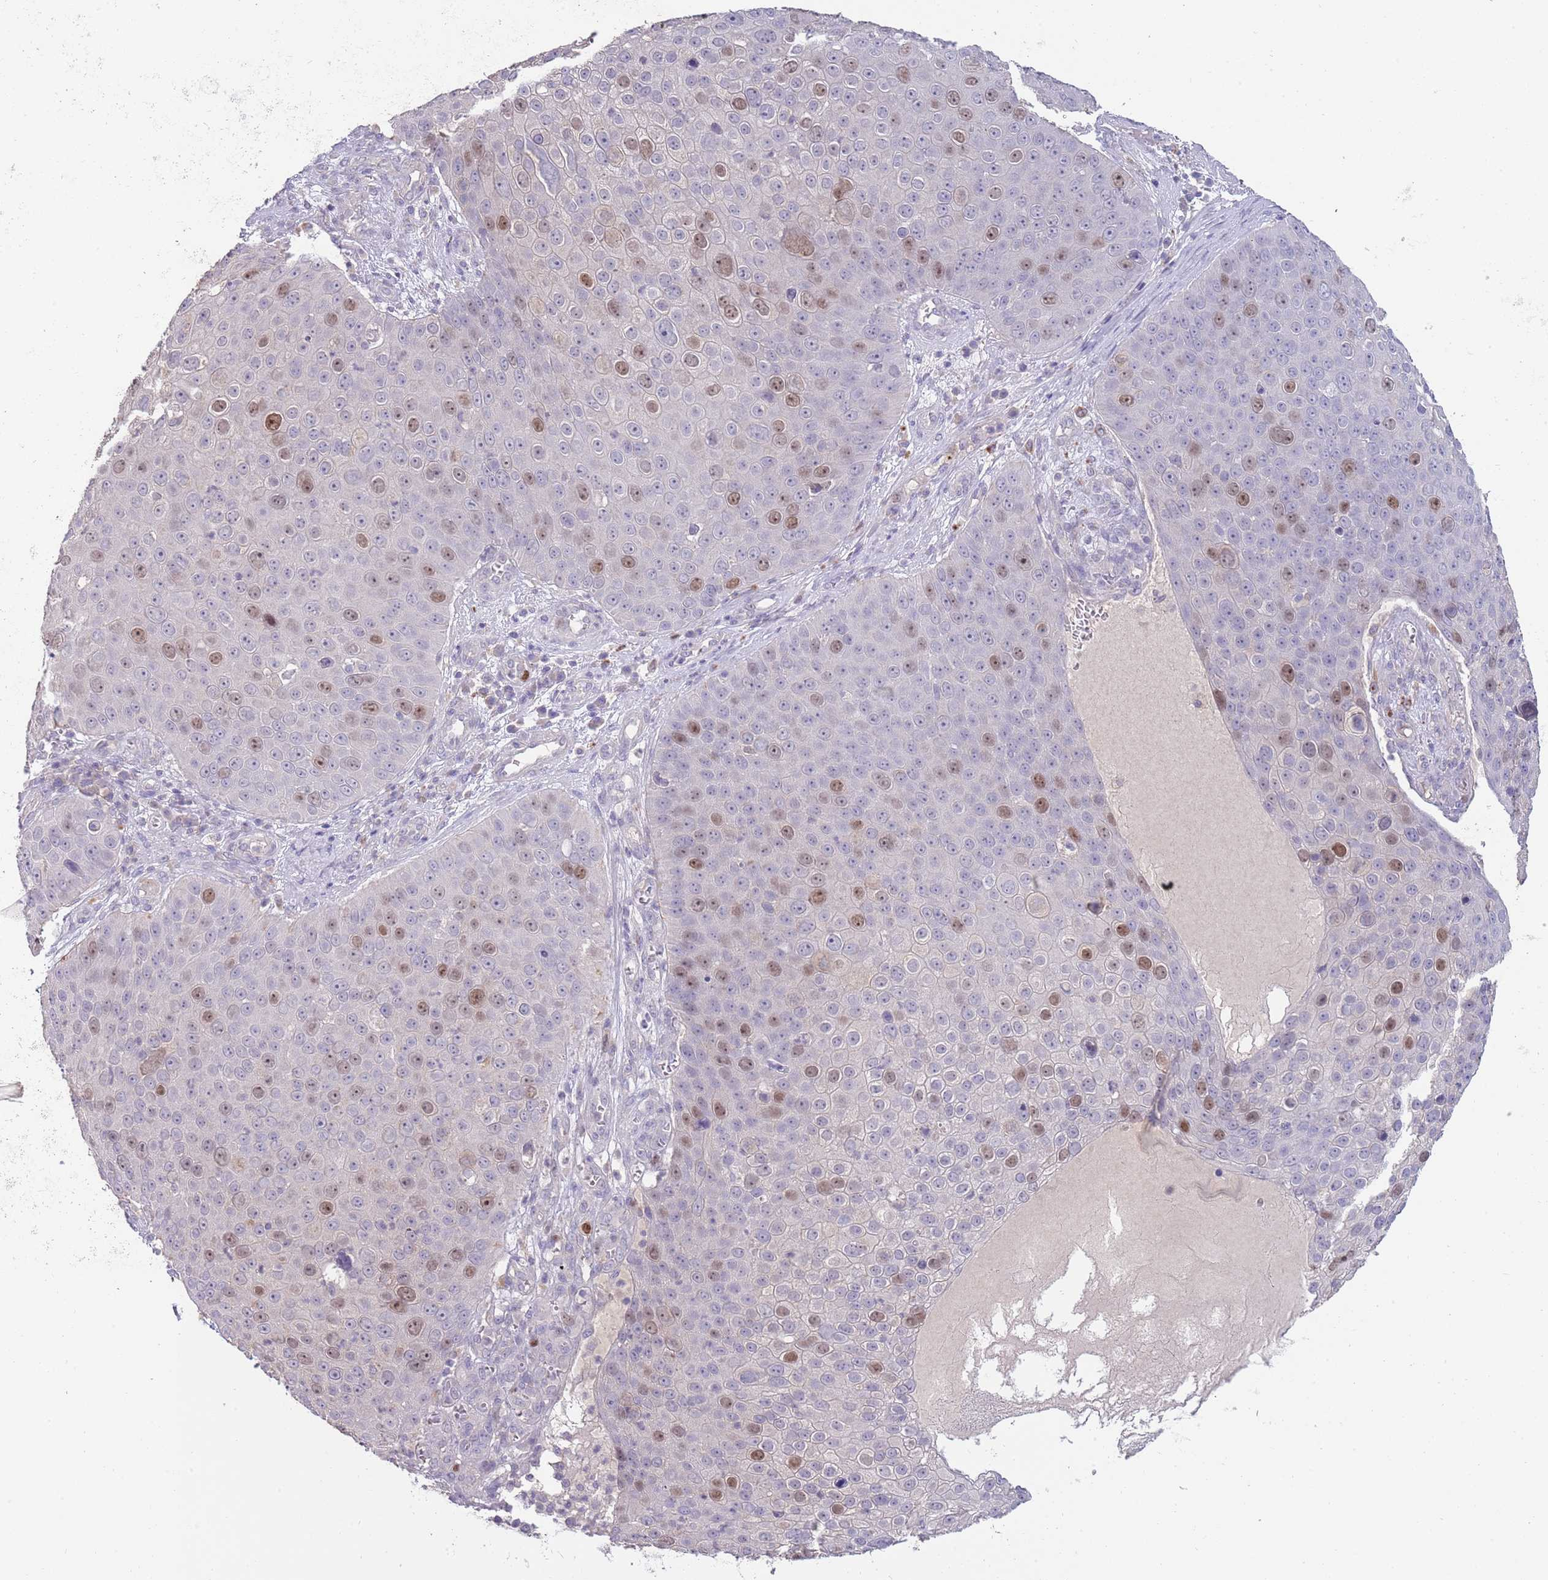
{"staining": {"intensity": "moderate", "quantity": "<25%", "location": "nuclear"}, "tissue": "skin cancer", "cell_type": "Tumor cells", "image_type": "cancer", "snomed": [{"axis": "morphology", "description": "Squamous cell carcinoma, NOS"}, {"axis": "topography", "description": "Skin"}], "caption": "Tumor cells display moderate nuclear staining in about <25% of cells in skin cancer (squamous cell carcinoma).", "gene": "PIMREG", "patient": {"sex": "male", "age": 71}}